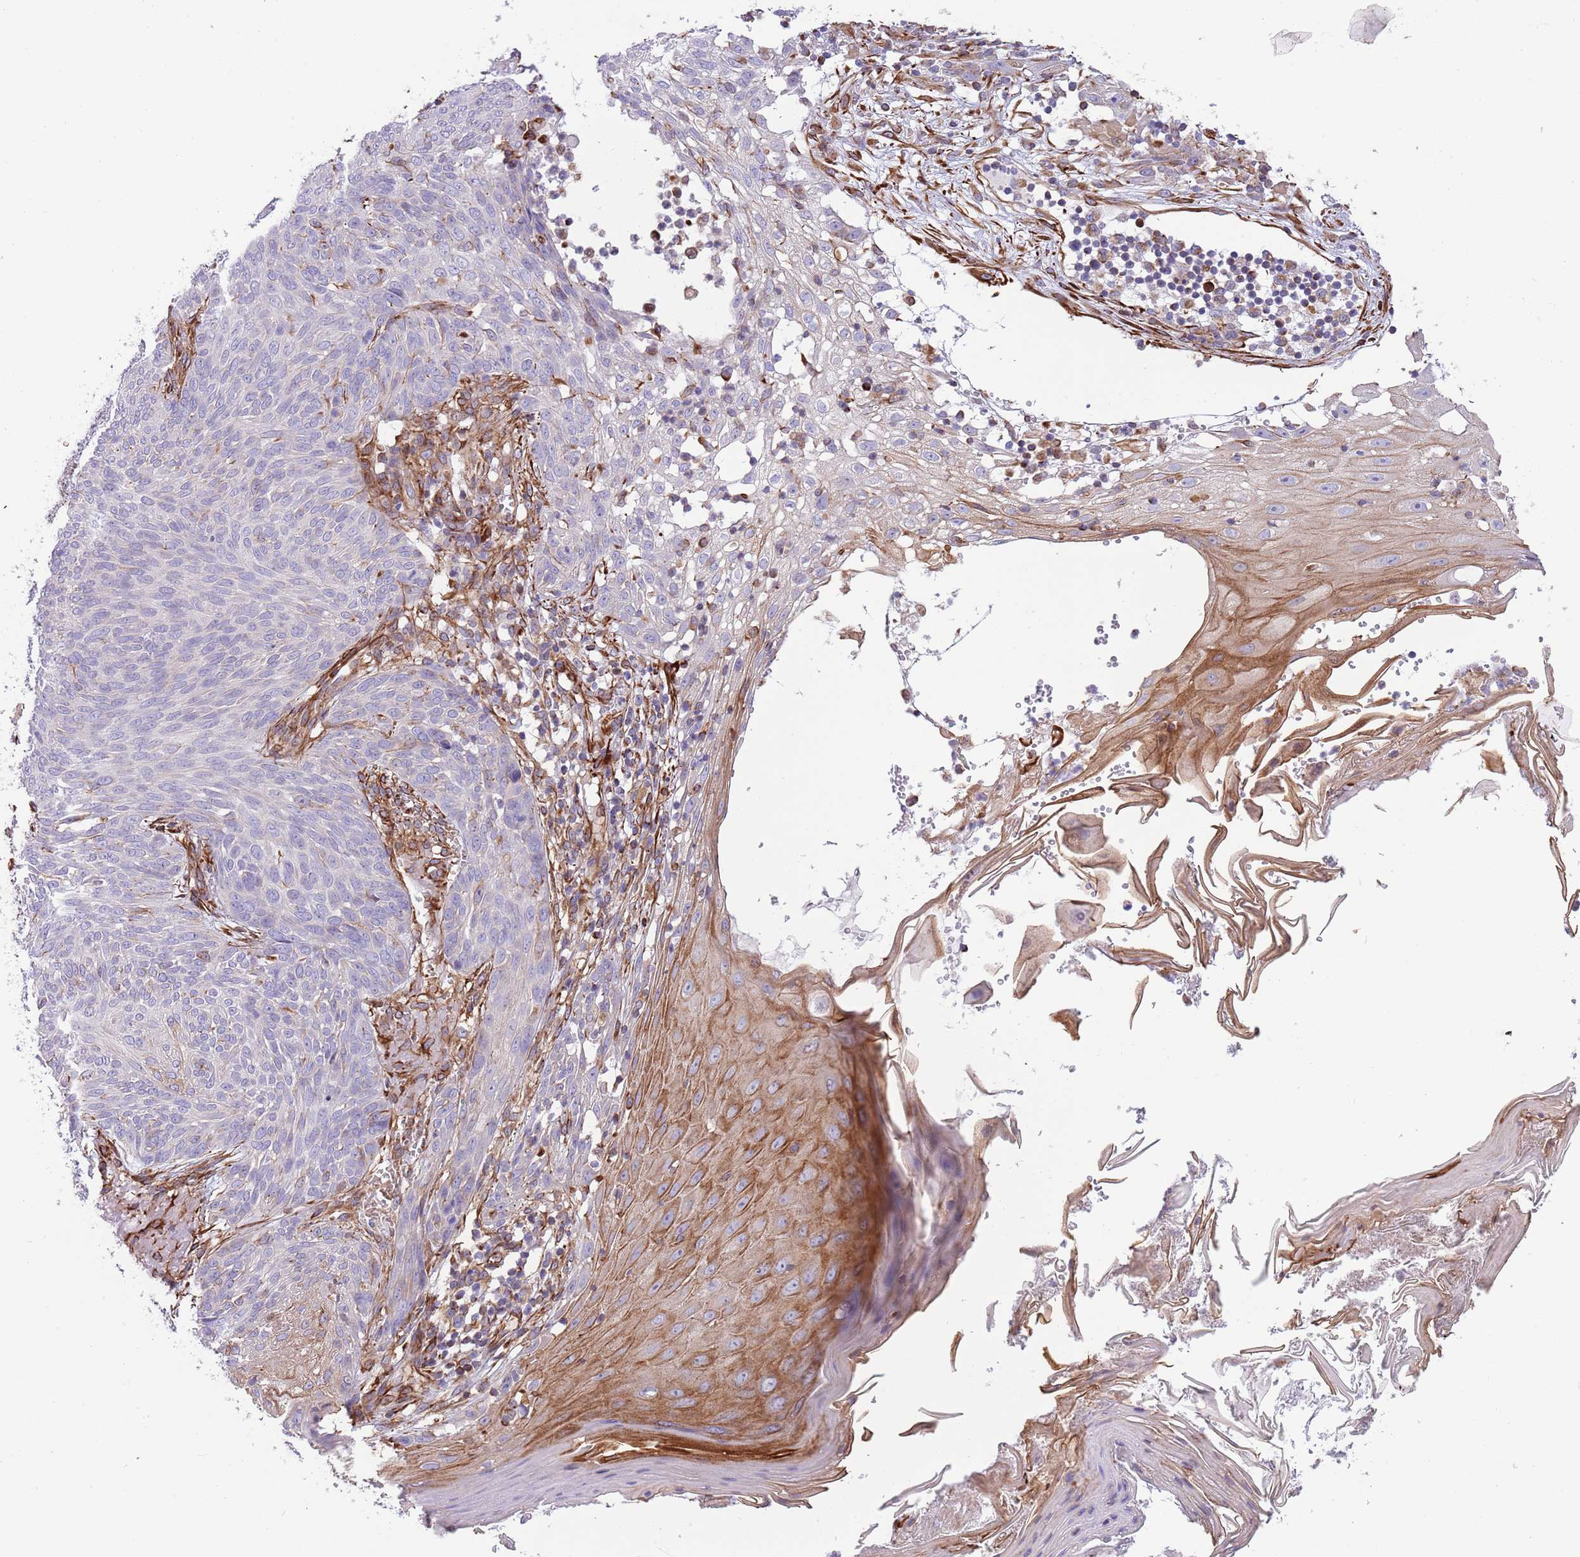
{"staining": {"intensity": "negative", "quantity": "none", "location": "none"}, "tissue": "skin cancer", "cell_type": "Tumor cells", "image_type": "cancer", "snomed": [{"axis": "morphology", "description": "Basal cell carcinoma"}, {"axis": "topography", "description": "Skin"}], "caption": "This histopathology image is of basal cell carcinoma (skin) stained with immunohistochemistry (IHC) to label a protein in brown with the nuclei are counter-stained blue. There is no staining in tumor cells.", "gene": "MOGAT1", "patient": {"sex": "female", "age": 86}}